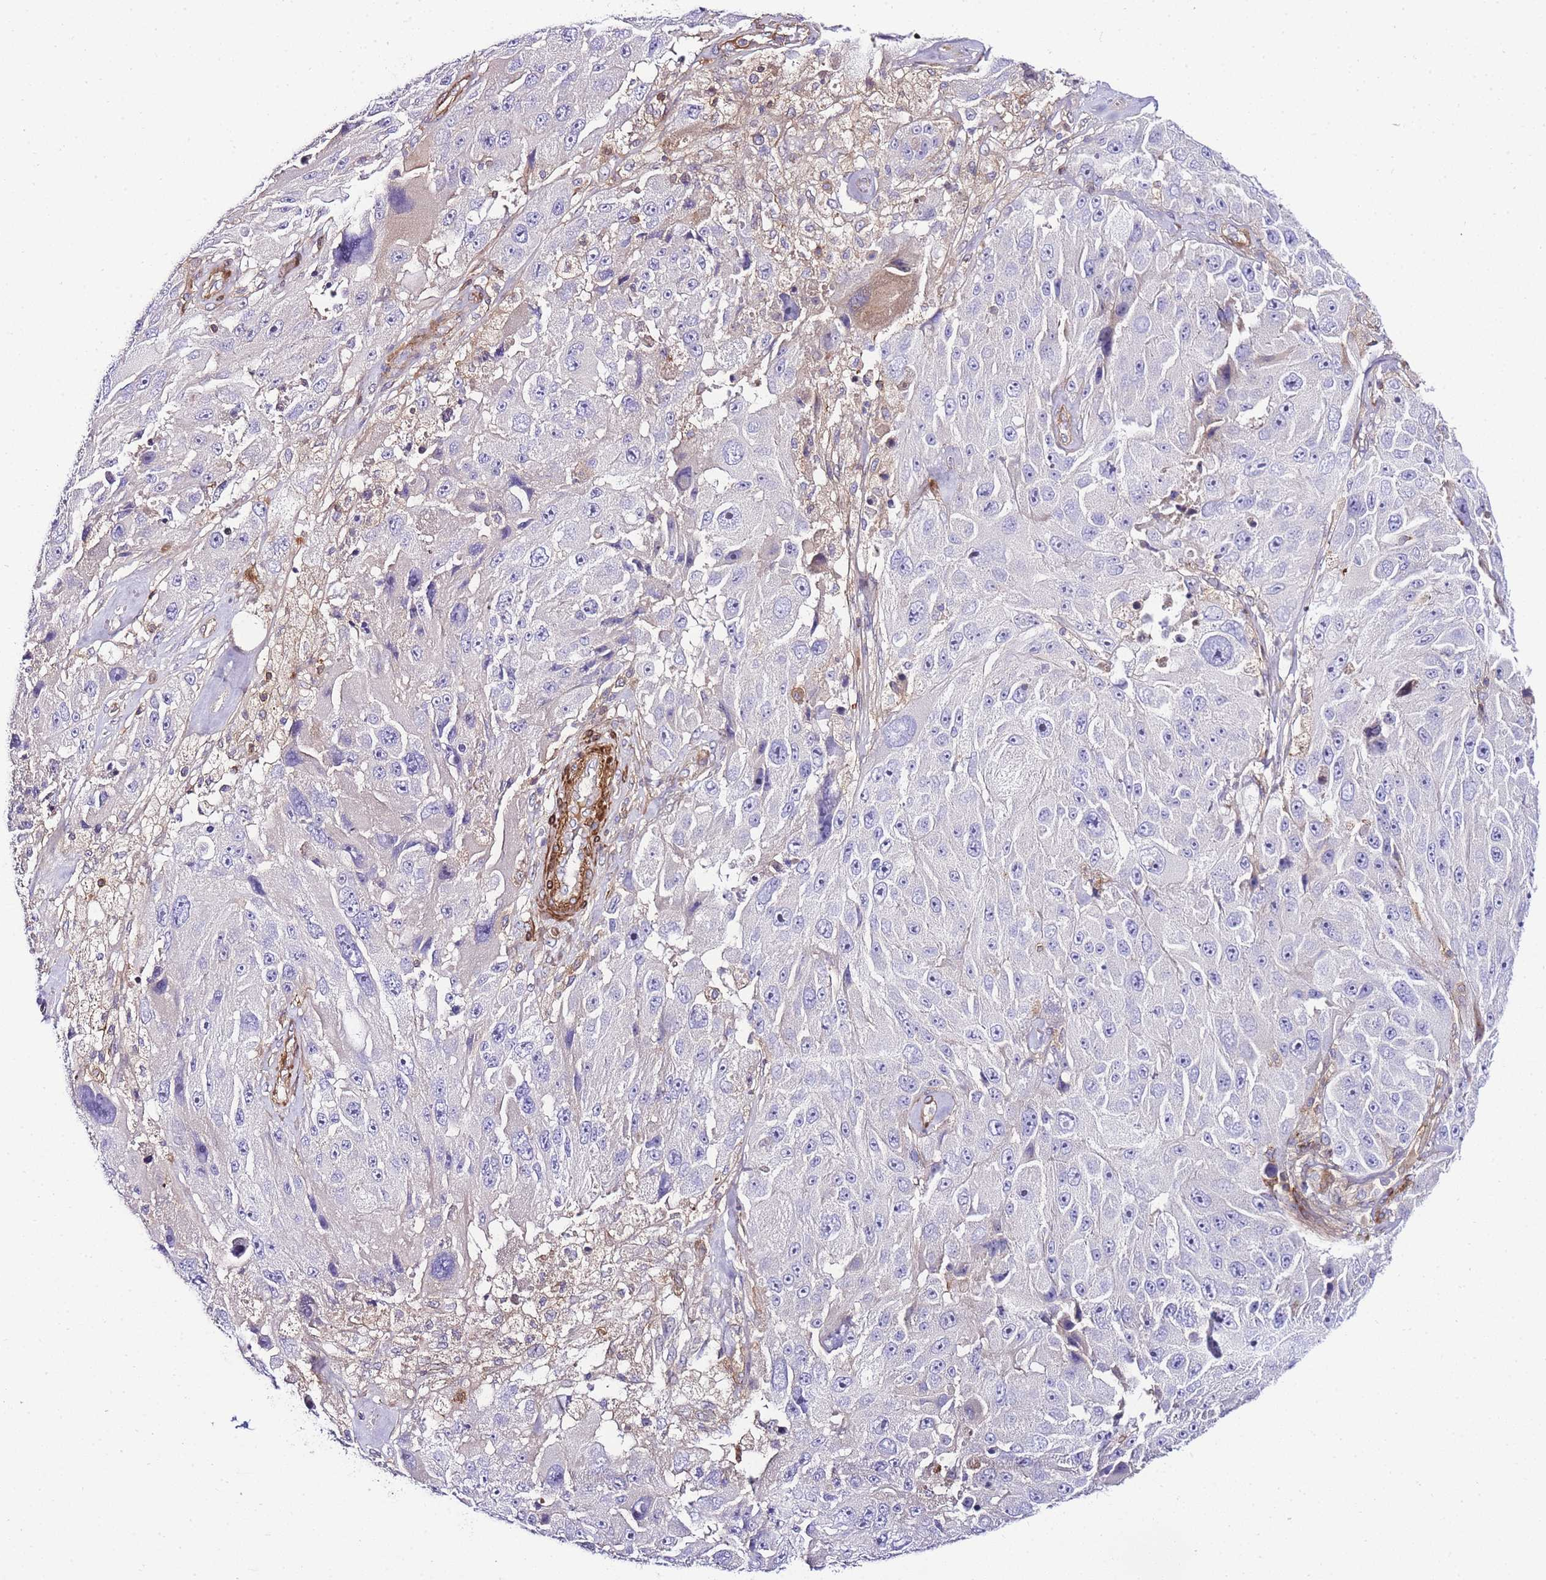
{"staining": {"intensity": "negative", "quantity": "none", "location": "none"}, "tissue": "melanoma", "cell_type": "Tumor cells", "image_type": "cancer", "snomed": [{"axis": "morphology", "description": "Malignant melanoma, Metastatic site"}, {"axis": "topography", "description": "Lymph node"}], "caption": "Melanoma stained for a protein using immunohistochemistry (IHC) exhibits no positivity tumor cells.", "gene": "FBN3", "patient": {"sex": "male", "age": 62}}